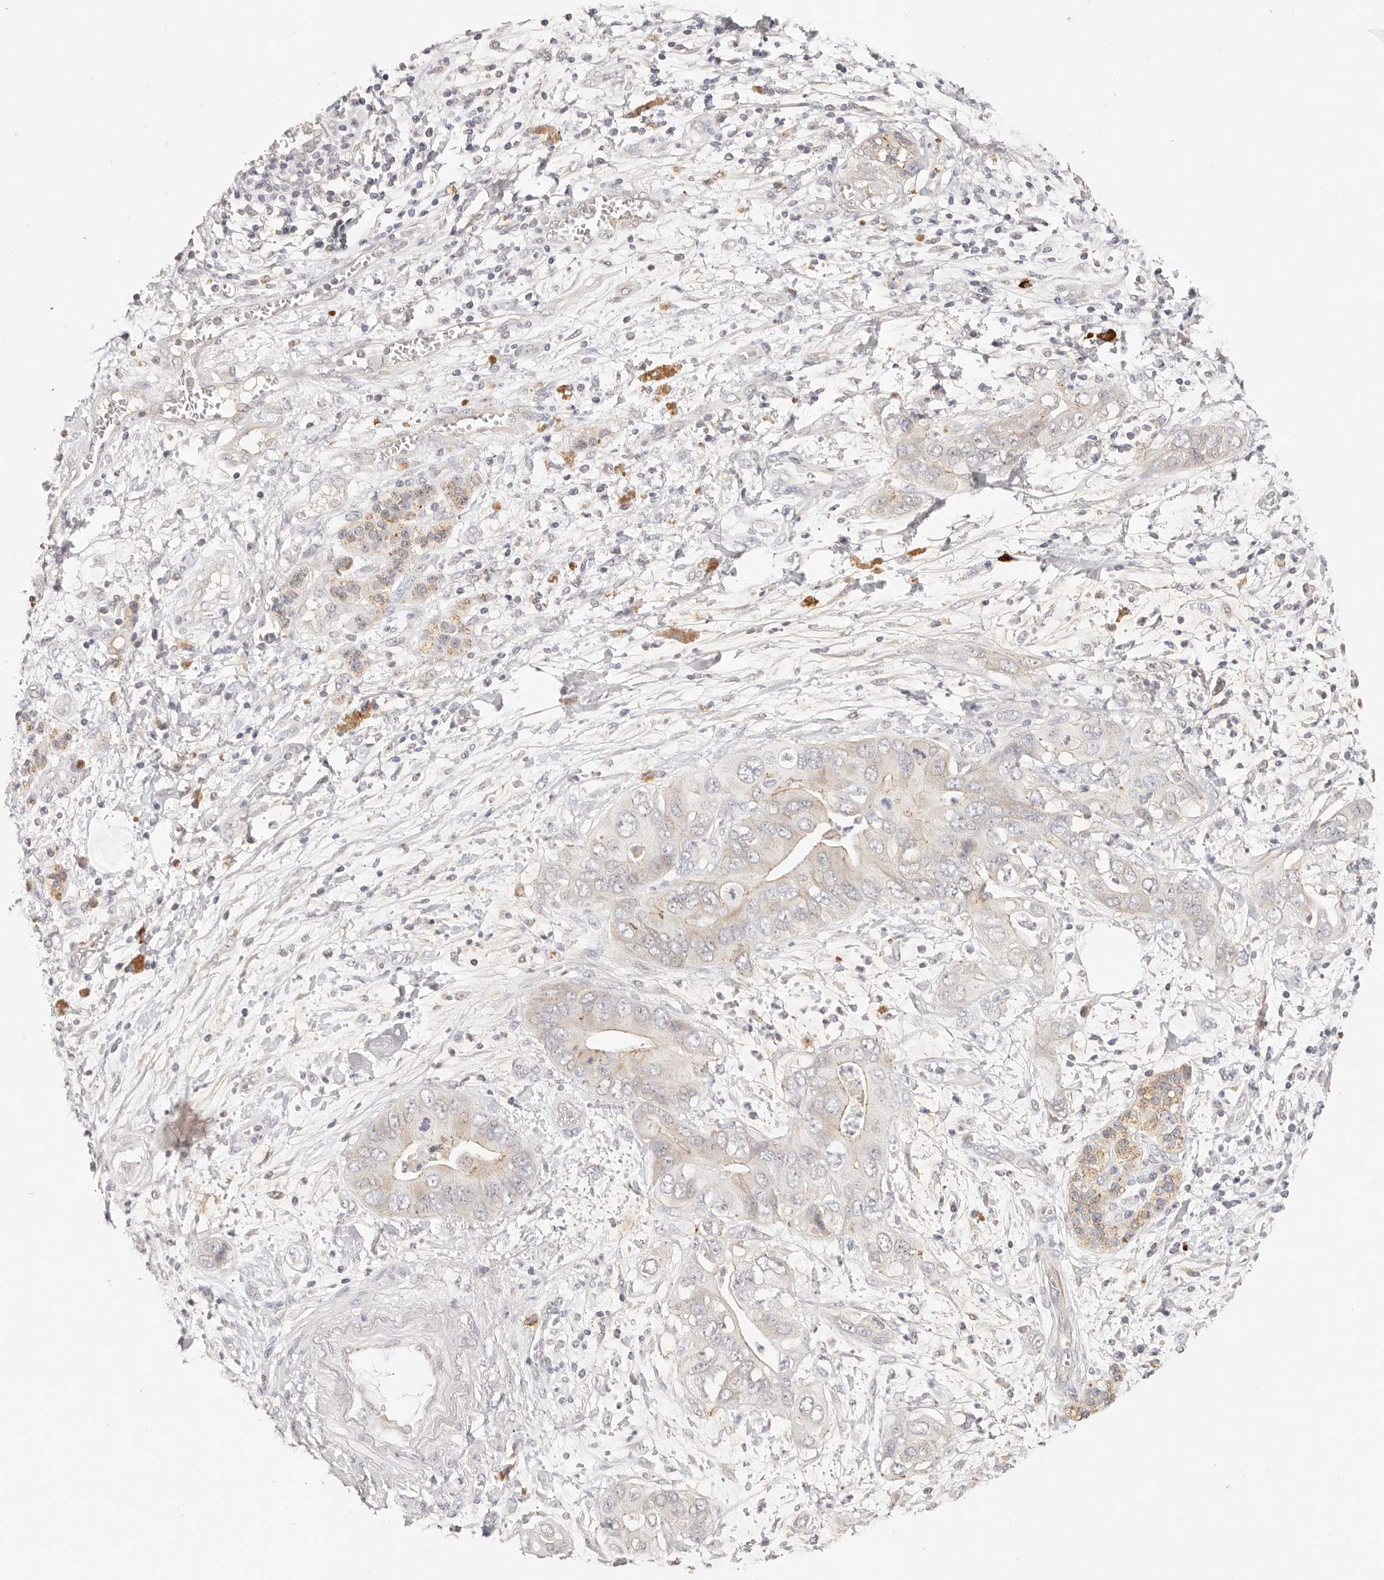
{"staining": {"intensity": "negative", "quantity": "none", "location": "none"}, "tissue": "pancreatic cancer", "cell_type": "Tumor cells", "image_type": "cancer", "snomed": [{"axis": "morphology", "description": "Adenocarcinoma, NOS"}, {"axis": "topography", "description": "Pancreas"}], "caption": "The histopathology image exhibits no significant positivity in tumor cells of adenocarcinoma (pancreatic). (DAB IHC visualized using brightfield microscopy, high magnification).", "gene": "CXADR", "patient": {"sex": "female", "age": 78}}